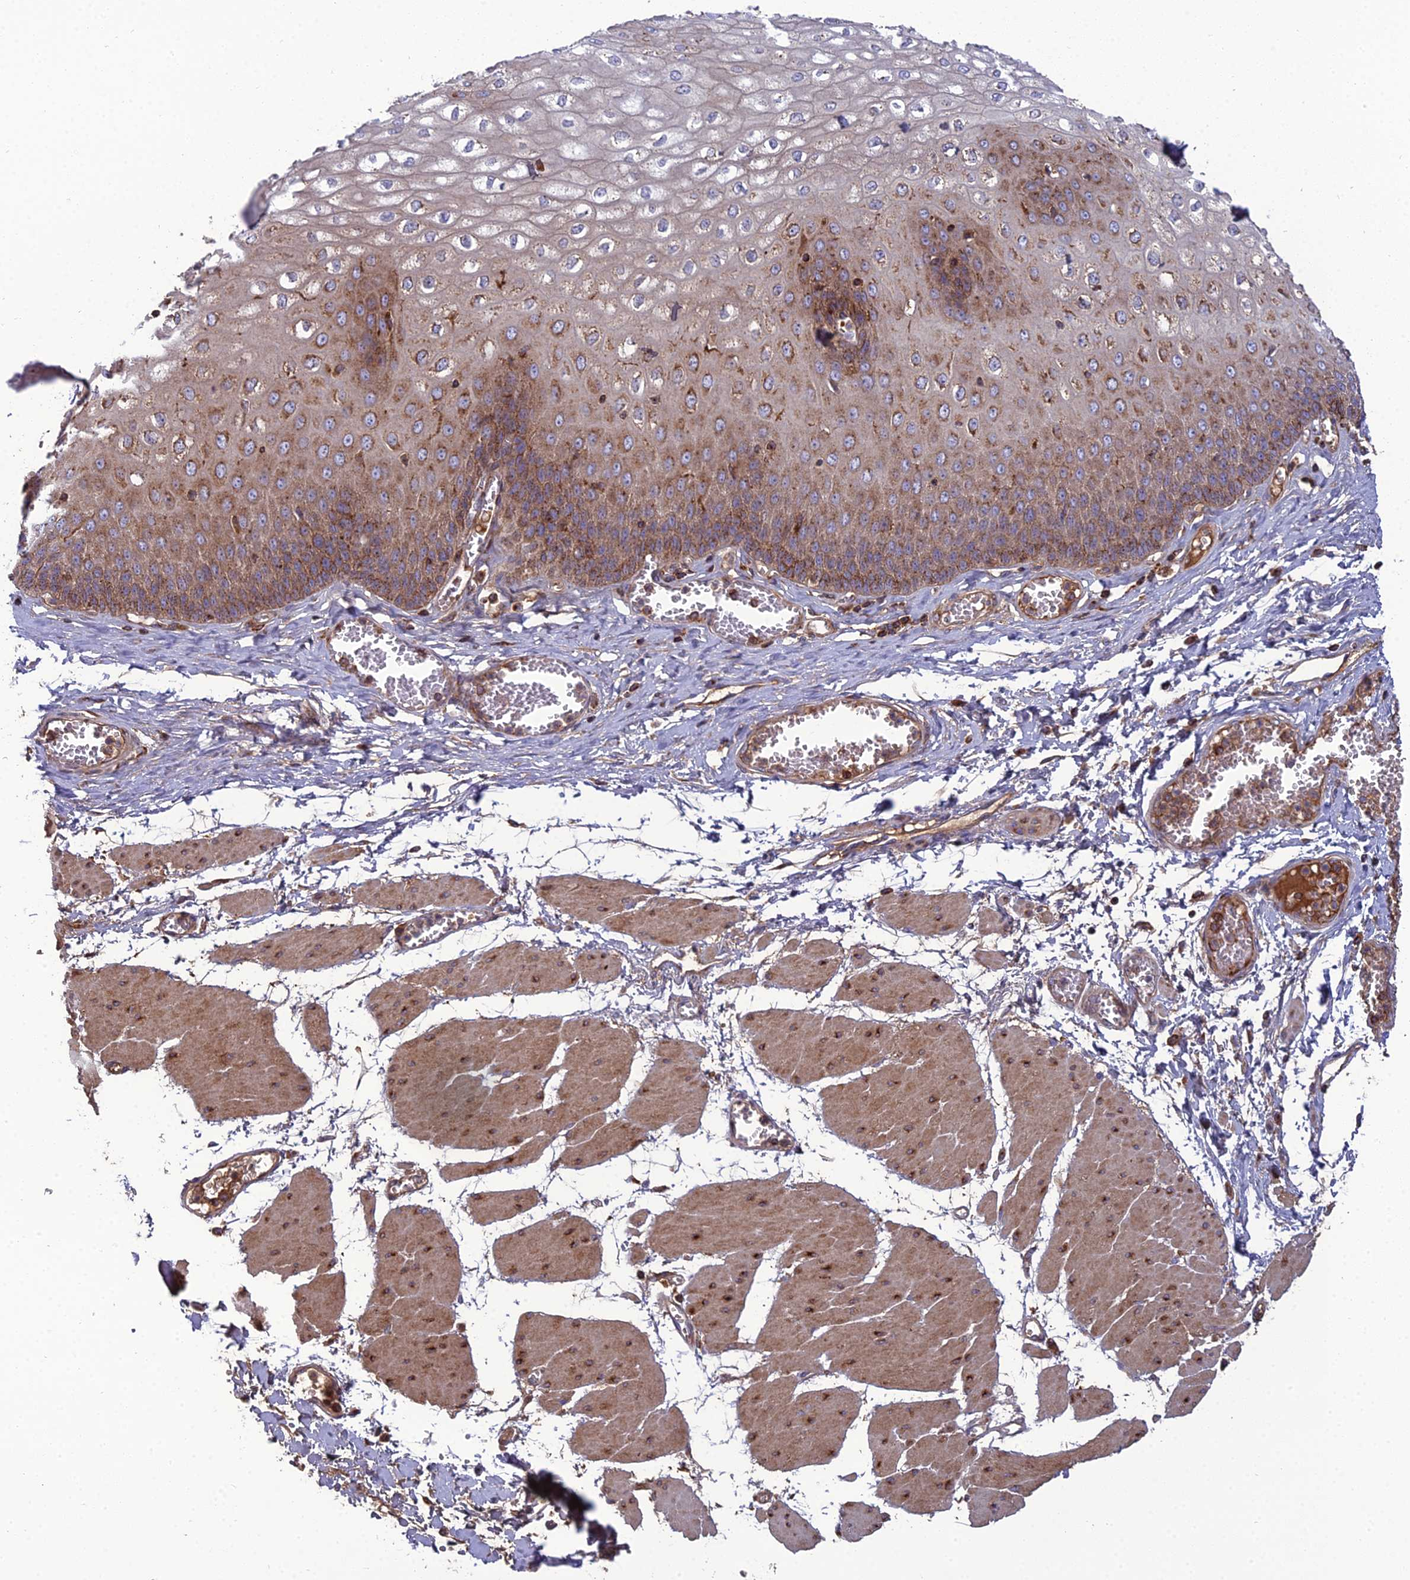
{"staining": {"intensity": "moderate", "quantity": "25%-75%", "location": "cytoplasmic/membranous"}, "tissue": "esophagus", "cell_type": "Squamous epithelial cells", "image_type": "normal", "snomed": [{"axis": "morphology", "description": "Normal tissue, NOS"}, {"axis": "topography", "description": "Esophagus"}], "caption": "Immunohistochemistry (IHC) (DAB (3,3'-diaminobenzidine)) staining of unremarkable esophagus reveals moderate cytoplasmic/membranous protein staining in about 25%-75% of squamous epithelial cells.", "gene": "LNPEP", "patient": {"sex": "male", "age": 60}}